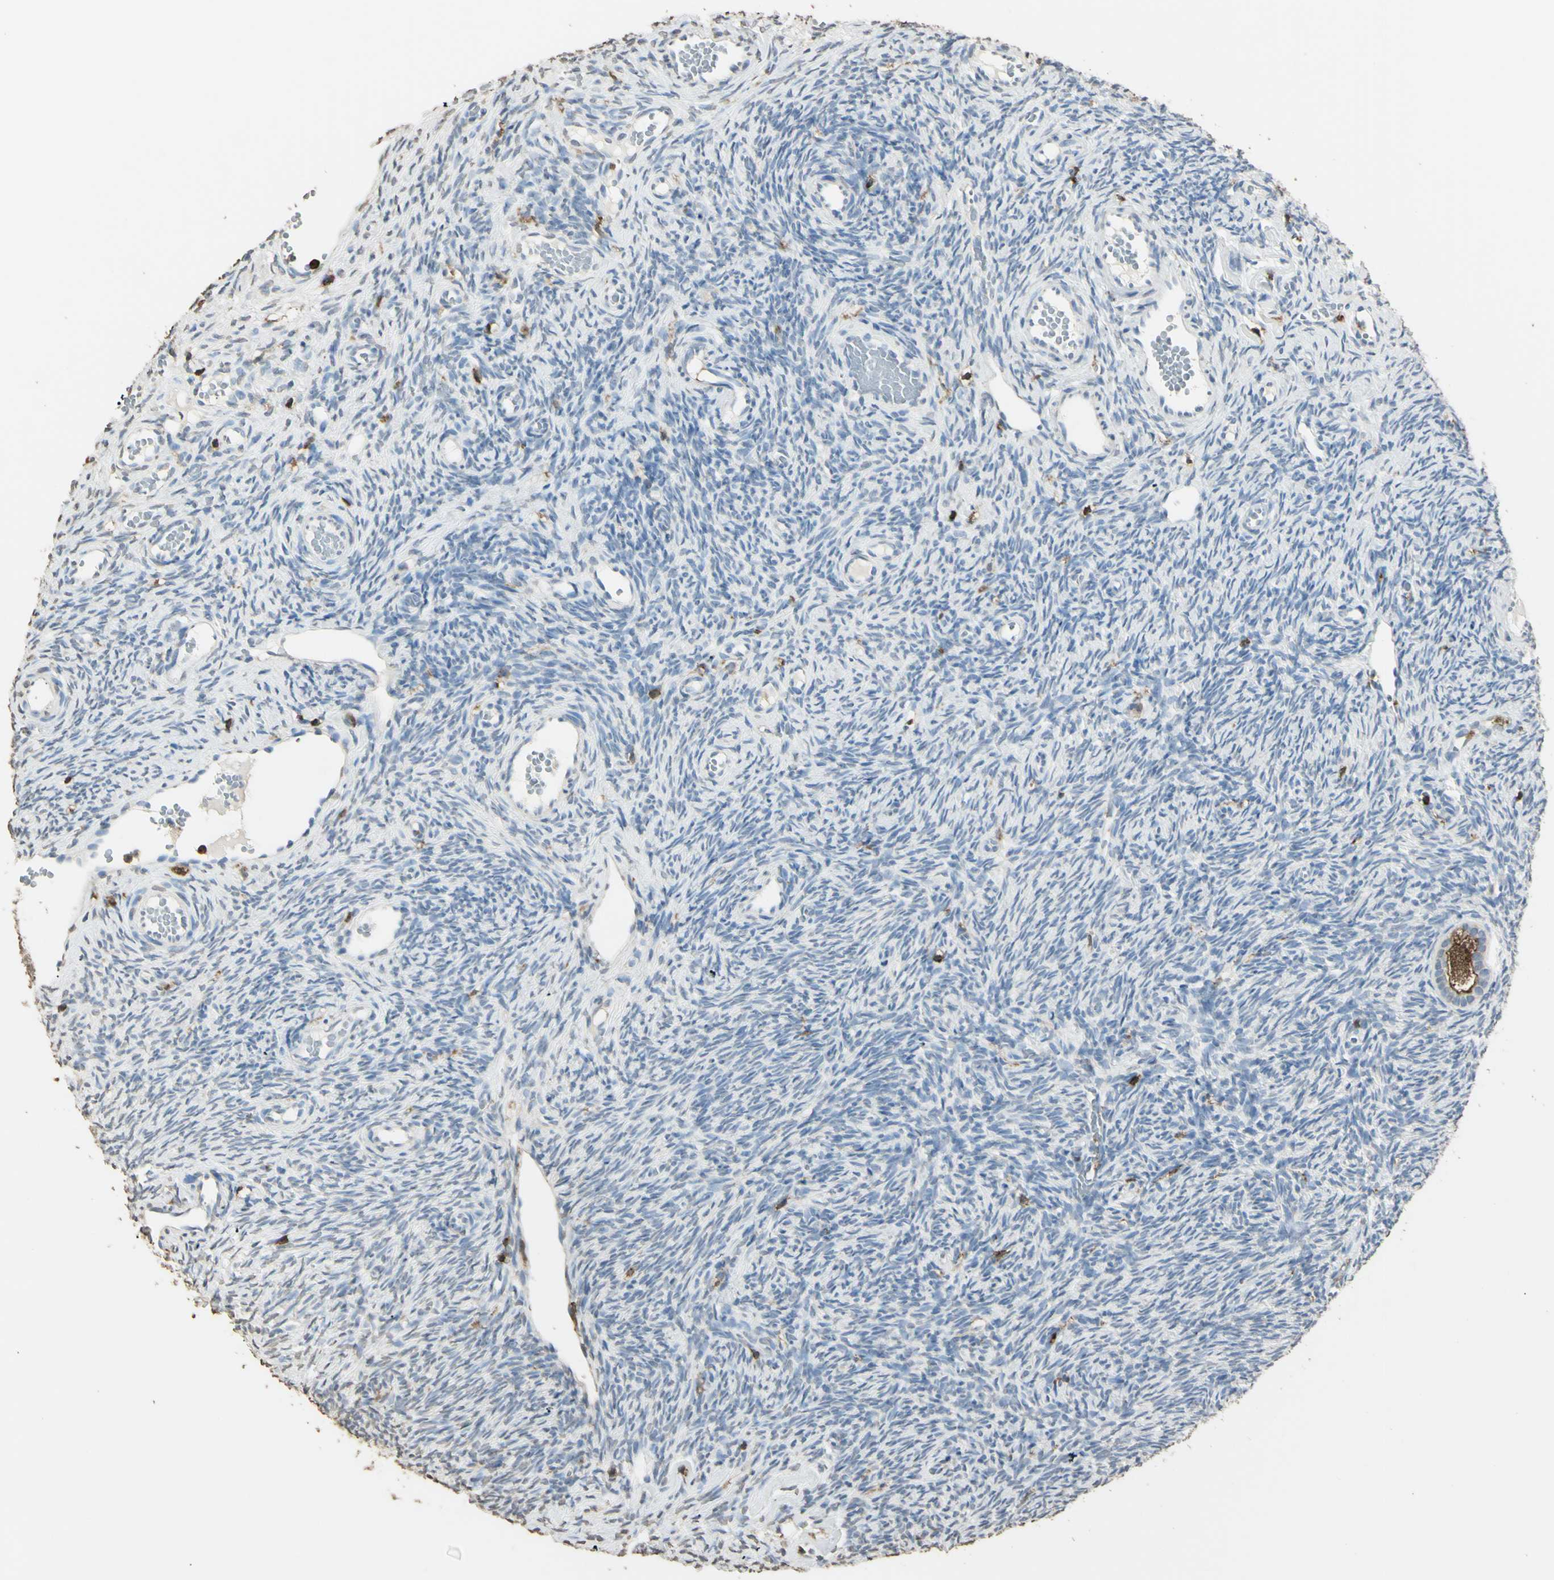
{"staining": {"intensity": "negative", "quantity": "none", "location": "none"}, "tissue": "ovary", "cell_type": "Ovarian stroma cells", "image_type": "normal", "snomed": [{"axis": "morphology", "description": "Normal tissue, NOS"}, {"axis": "topography", "description": "Ovary"}], "caption": "There is no significant staining in ovarian stroma cells of ovary. (Immunohistochemistry, brightfield microscopy, high magnification).", "gene": "PSTPIP1", "patient": {"sex": "female", "age": 35}}